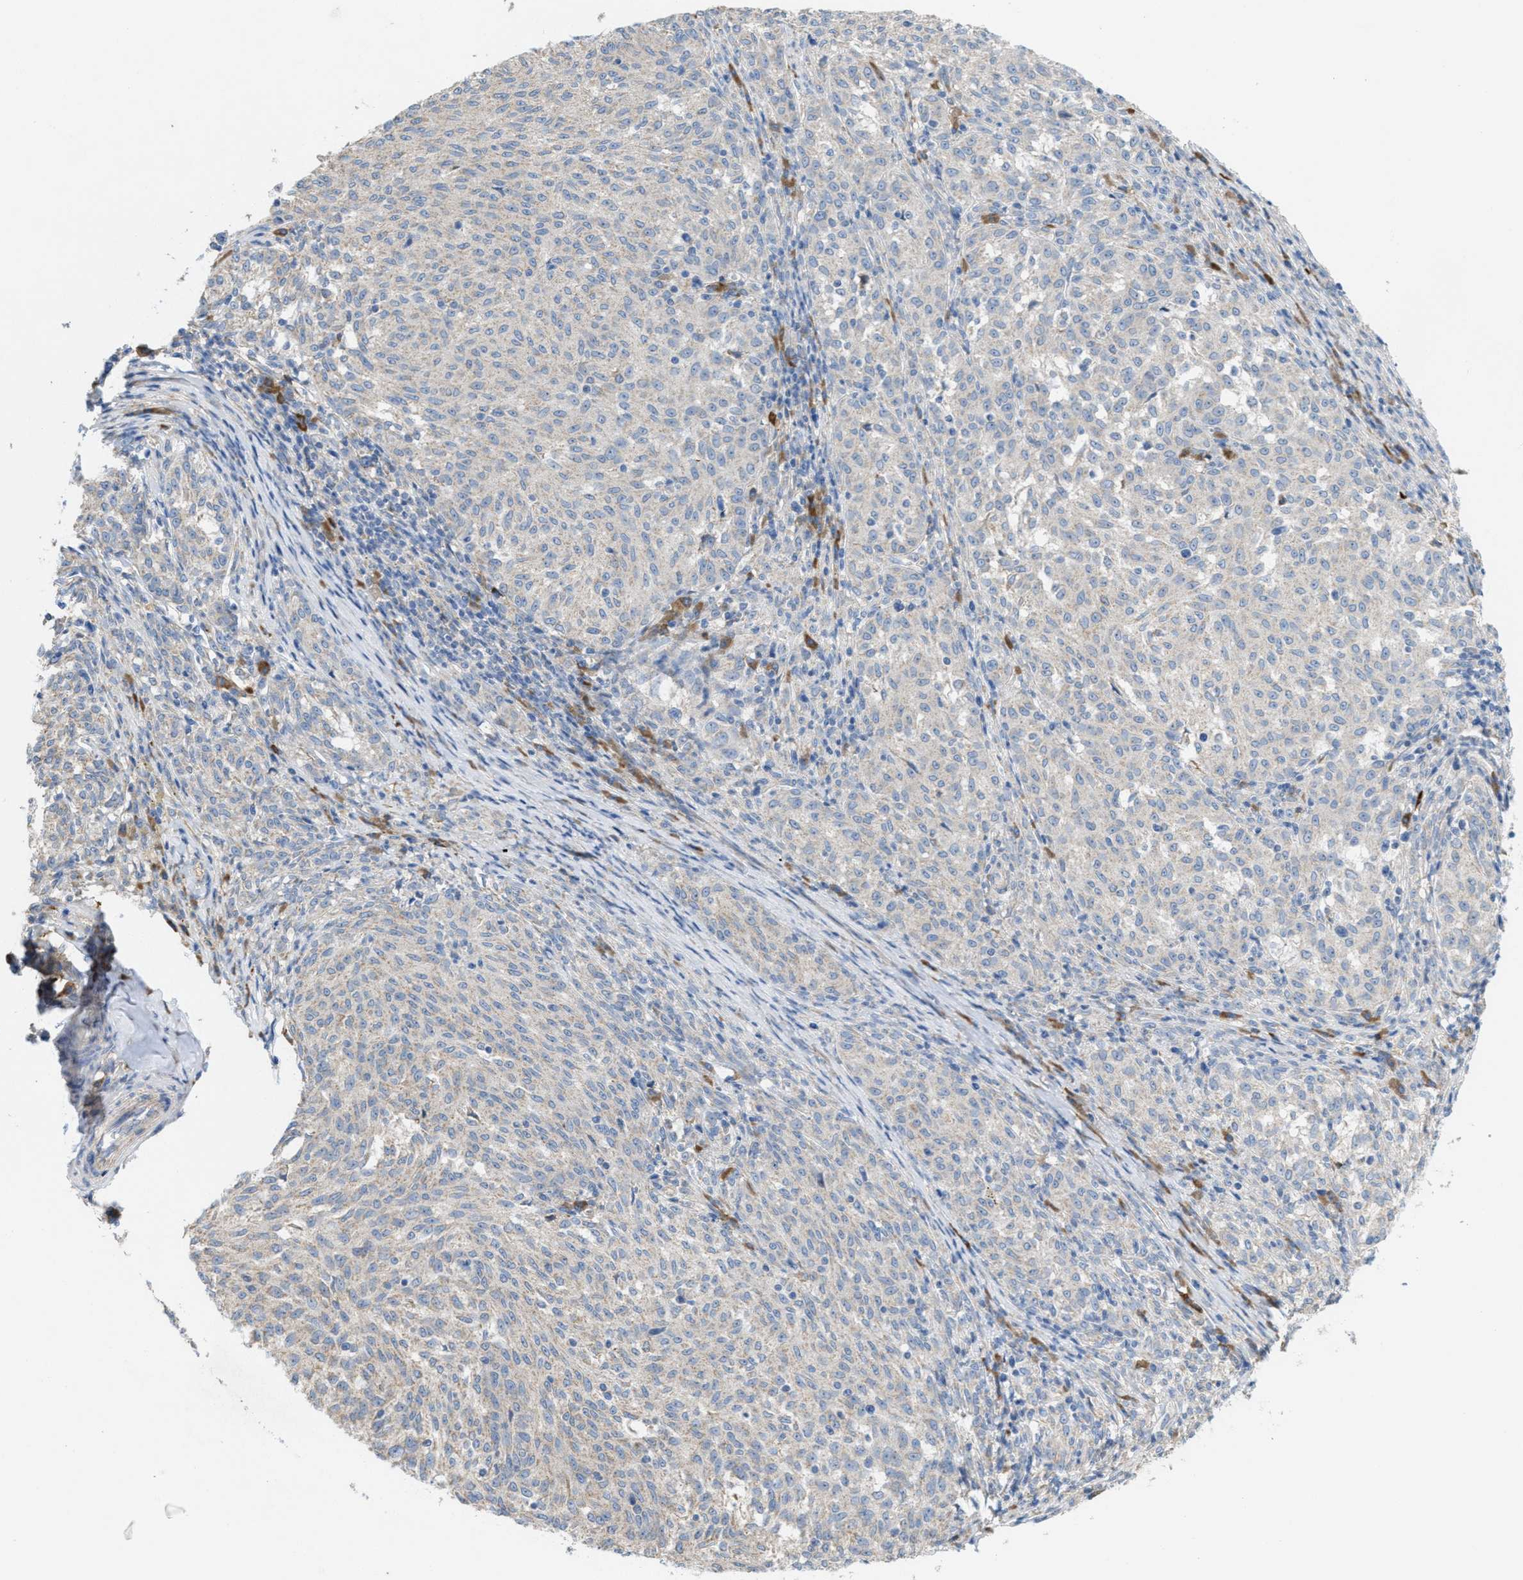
{"staining": {"intensity": "negative", "quantity": "none", "location": "none"}, "tissue": "melanoma", "cell_type": "Tumor cells", "image_type": "cancer", "snomed": [{"axis": "morphology", "description": "Malignant melanoma, NOS"}, {"axis": "topography", "description": "Skin"}], "caption": "This is an immunohistochemistry histopathology image of human melanoma. There is no expression in tumor cells.", "gene": "DYNC2I1", "patient": {"sex": "female", "age": 72}}